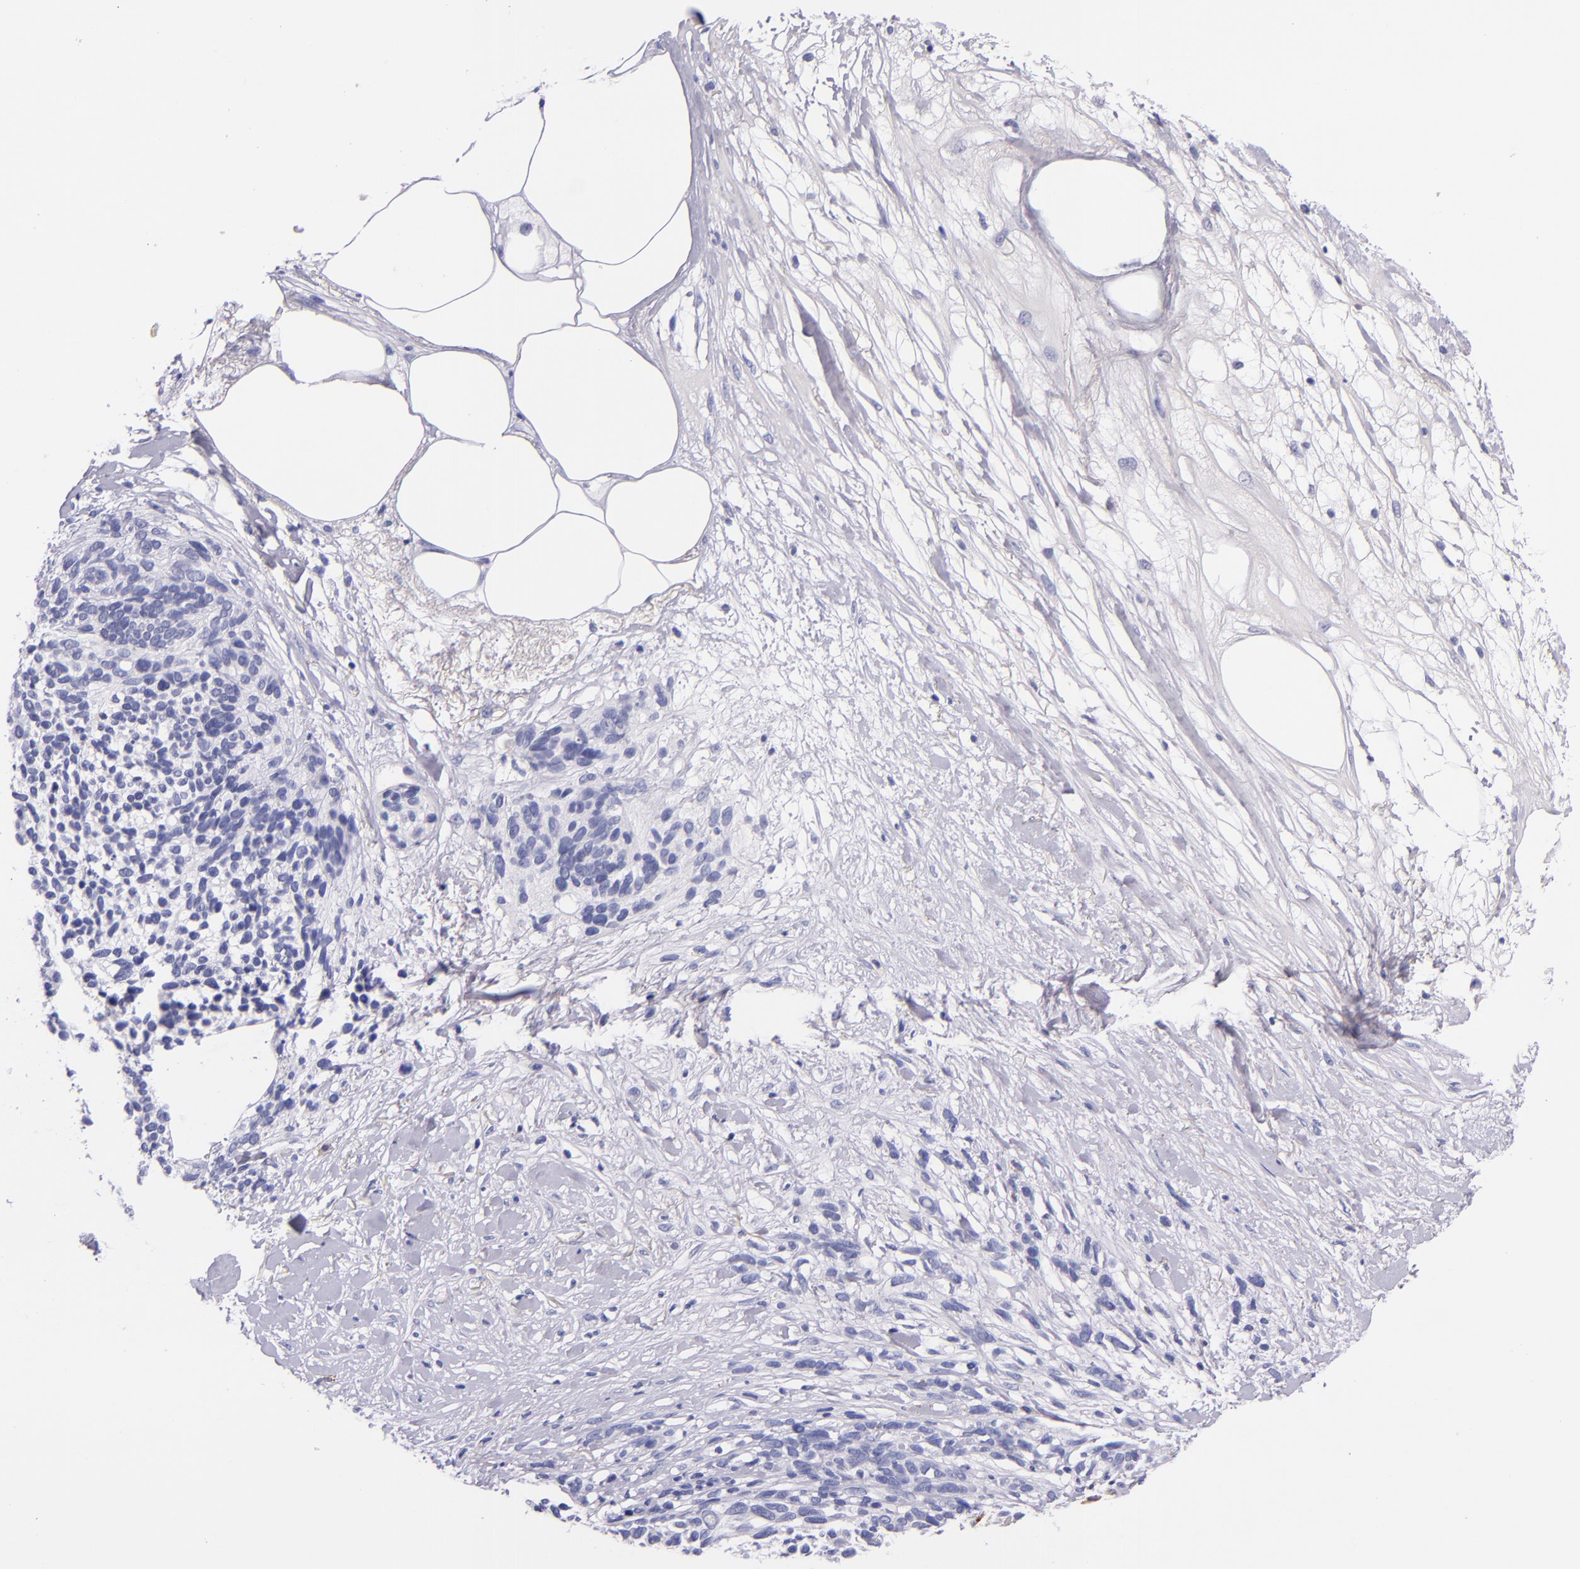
{"staining": {"intensity": "negative", "quantity": "none", "location": "none"}, "tissue": "melanoma", "cell_type": "Tumor cells", "image_type": "cancer", "snomed": [{"axis": "morphology", "description": "Malignant melanoma, NOS"}, {"axis": "topography", "description": "Skin"}], "caption": "An IHC micrograph of malignant melanoma is shown. There is no staining in tumor cells of malignant melanoma.", "gene": "NOS3", "patient": {"sex": "female", "age": 85}}